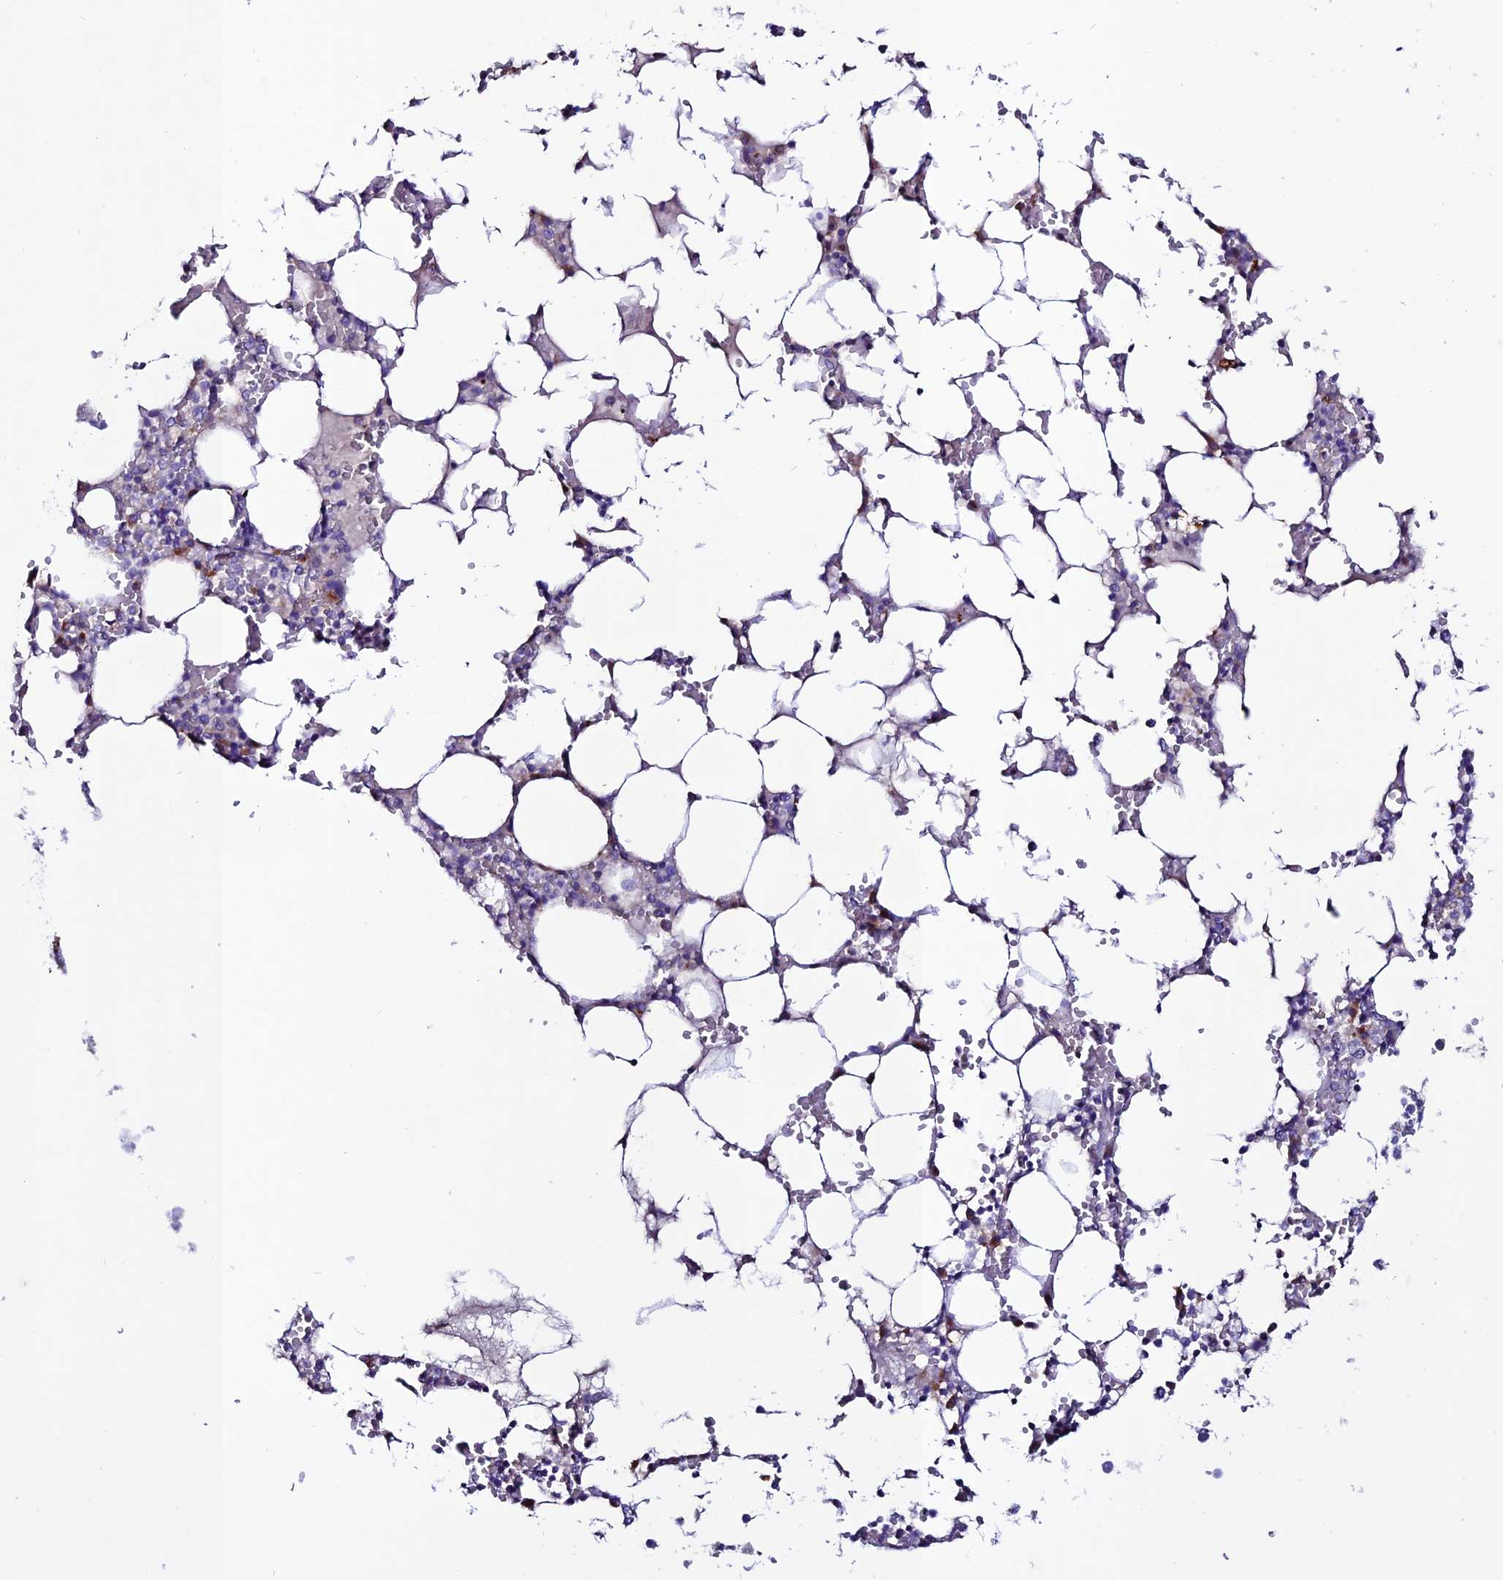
{"staining": {"intensity": "strong", "quantity": "<25%", "location": "cytoplasmic/membranous"}, "tissue": "bone marrow", "cell_type": "Hematopoietic cells", "image_type": "normal", "snomed": [{"axis": "morphology", "description": "Normal tissue, NOS"}, {"axis": "topography", "description": "Bone marrow"}], "caption": "An image of bone marrow stained for a protein reveals strong cytoplasmic/membranous brown staining in hematopoietic cells. Ihc stains the protein of interest in brown and the nuclei are stained blue.", "gene": "OR51Q1", "patient": {"sex": "male", "age": 64}}